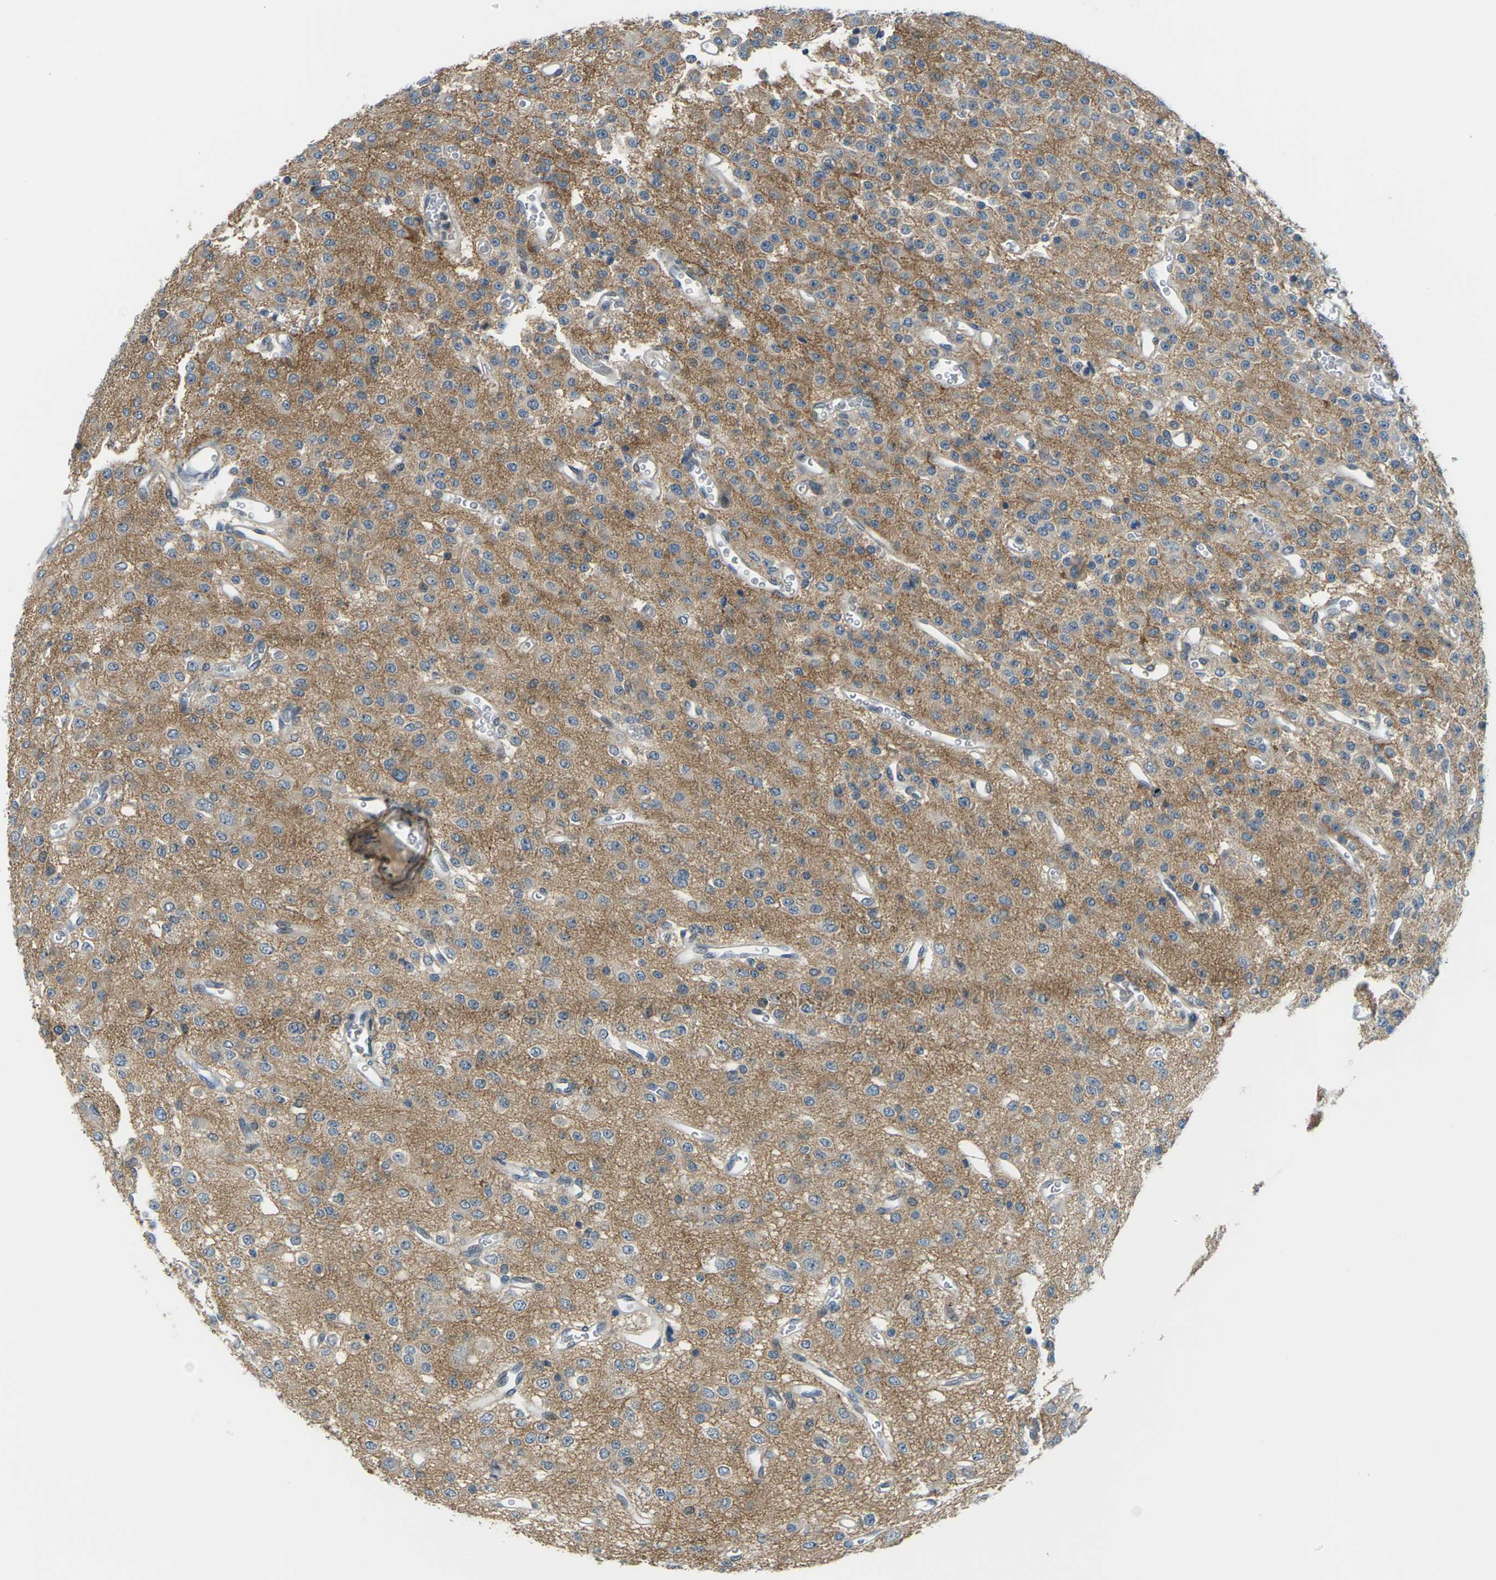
{"staining": {"intensity": "moderate", "quantity": "<25%", "location": "cytoplasmic/membranous"}, "tissue": "glioma", "cell_type": "Tumor cells", "image_type": "cancer", "snomed": [{"axis": "morphology", "description": "Glioma, malignant, Low grade"}, {"axis": "topography", "description": "Brain"}], "caption": "This histopathology image shows immunohistochemistry staining of human glioma, with low moderate cytoplasmic/membranous staining in approximately <25% of tumor cells.", "gene": "SLC13A3", "patient": {"sex": "male", "age": 38}}